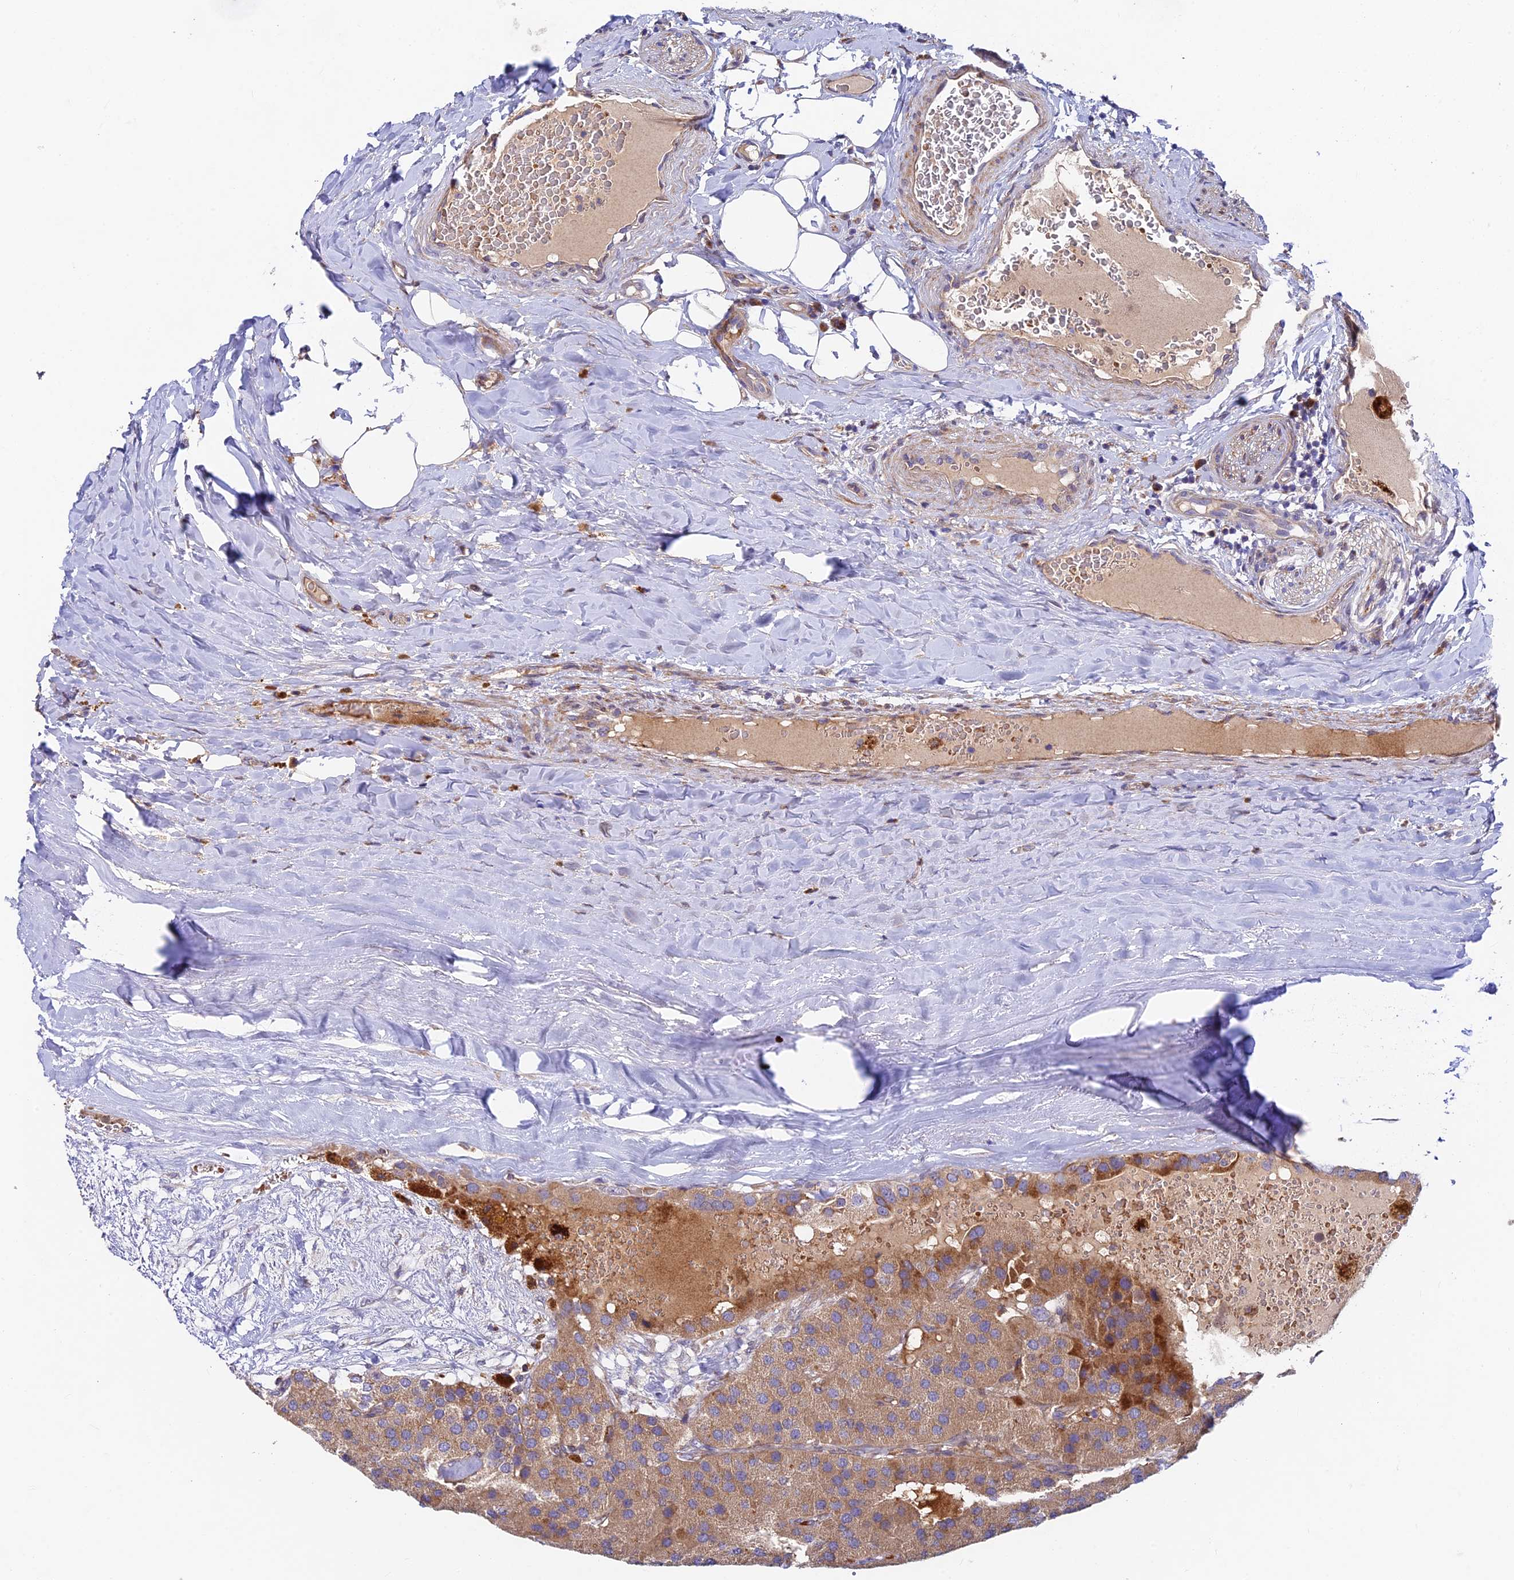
{"staining": {"intensity": "weak", "quantity": ">75%", "location": "cytoplasmic/membranous"}, "tissue": "parathyroid gland", "cell_type": "Glandular cells", "image_type": "normal", "snomed": [{"axis": "morphology", "description": "Normal tissue, NOS"}, {"axis": "morphology", "description": "Adenoma, NOS"}, {"axis": "topography", "description": "Parathyroid gland"}], "caption": "An IHC micrograph of unremarkable tissue is shown. Protein staining in brown shows weak cytoplasmic/membranous positivity in parathyroid gland within glandular cells.", "gene": "FUOM", "patient": {"sex": "female", "age": 86}}